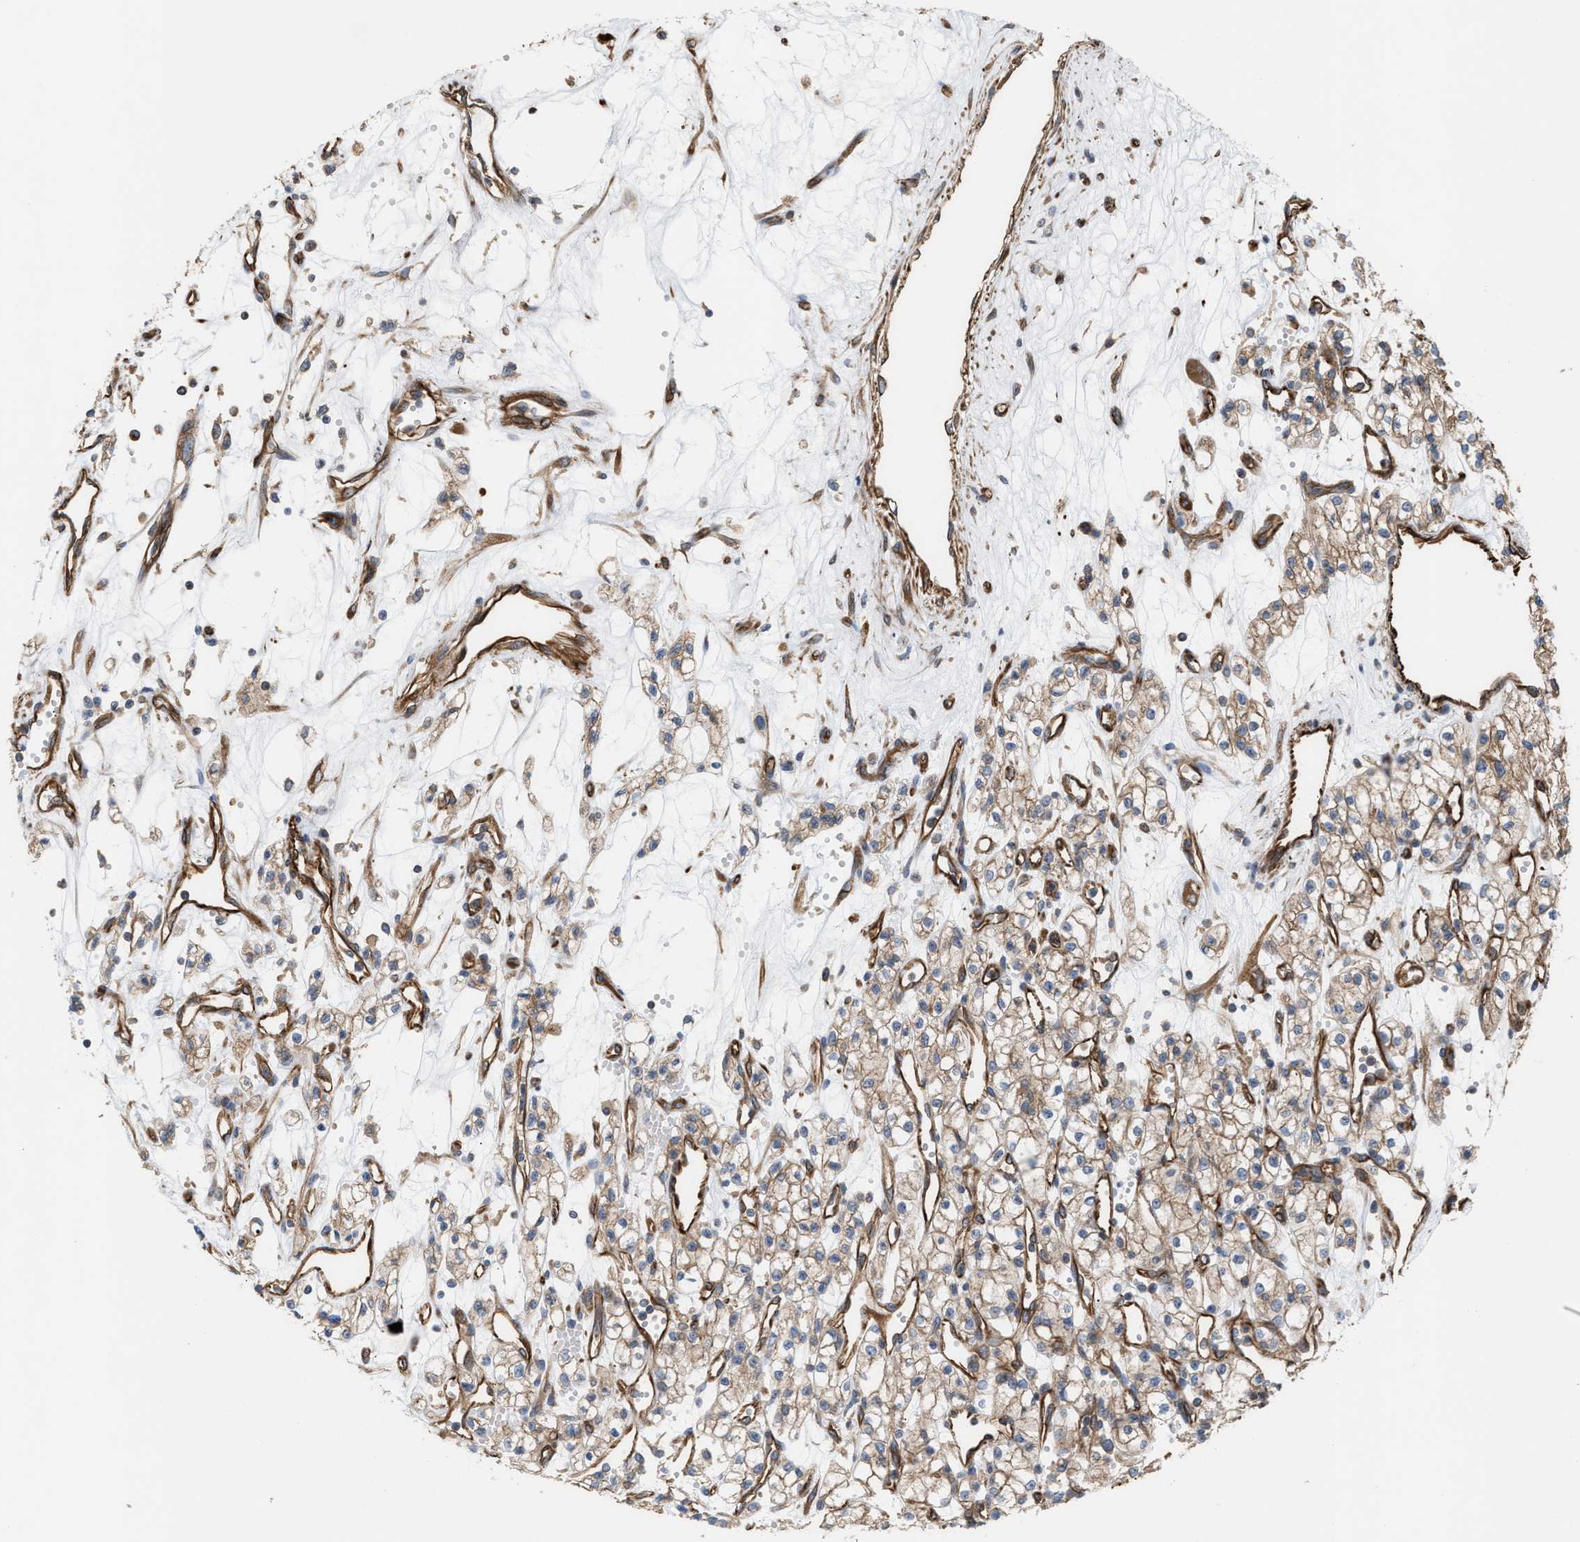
{"staining": {"intensity": "weak", "quantity": ">75%", "location": "cytoplasmic/membranous"}, "tissue": "renal cancer", "cell_type": "Tumor cells", "image_type": "cancer", "snomed": [{"axis": "morphology", "description": "Adenocarcinoma, NOS"}, {"axis": "topography", "description": "Kidney"}], "caption": "Human renal cancer stained with a protein marker demonstrates weak staining in tumor cells.", "gene": "EPS15L1", "patient": {"sex": "male", "age": 59}}